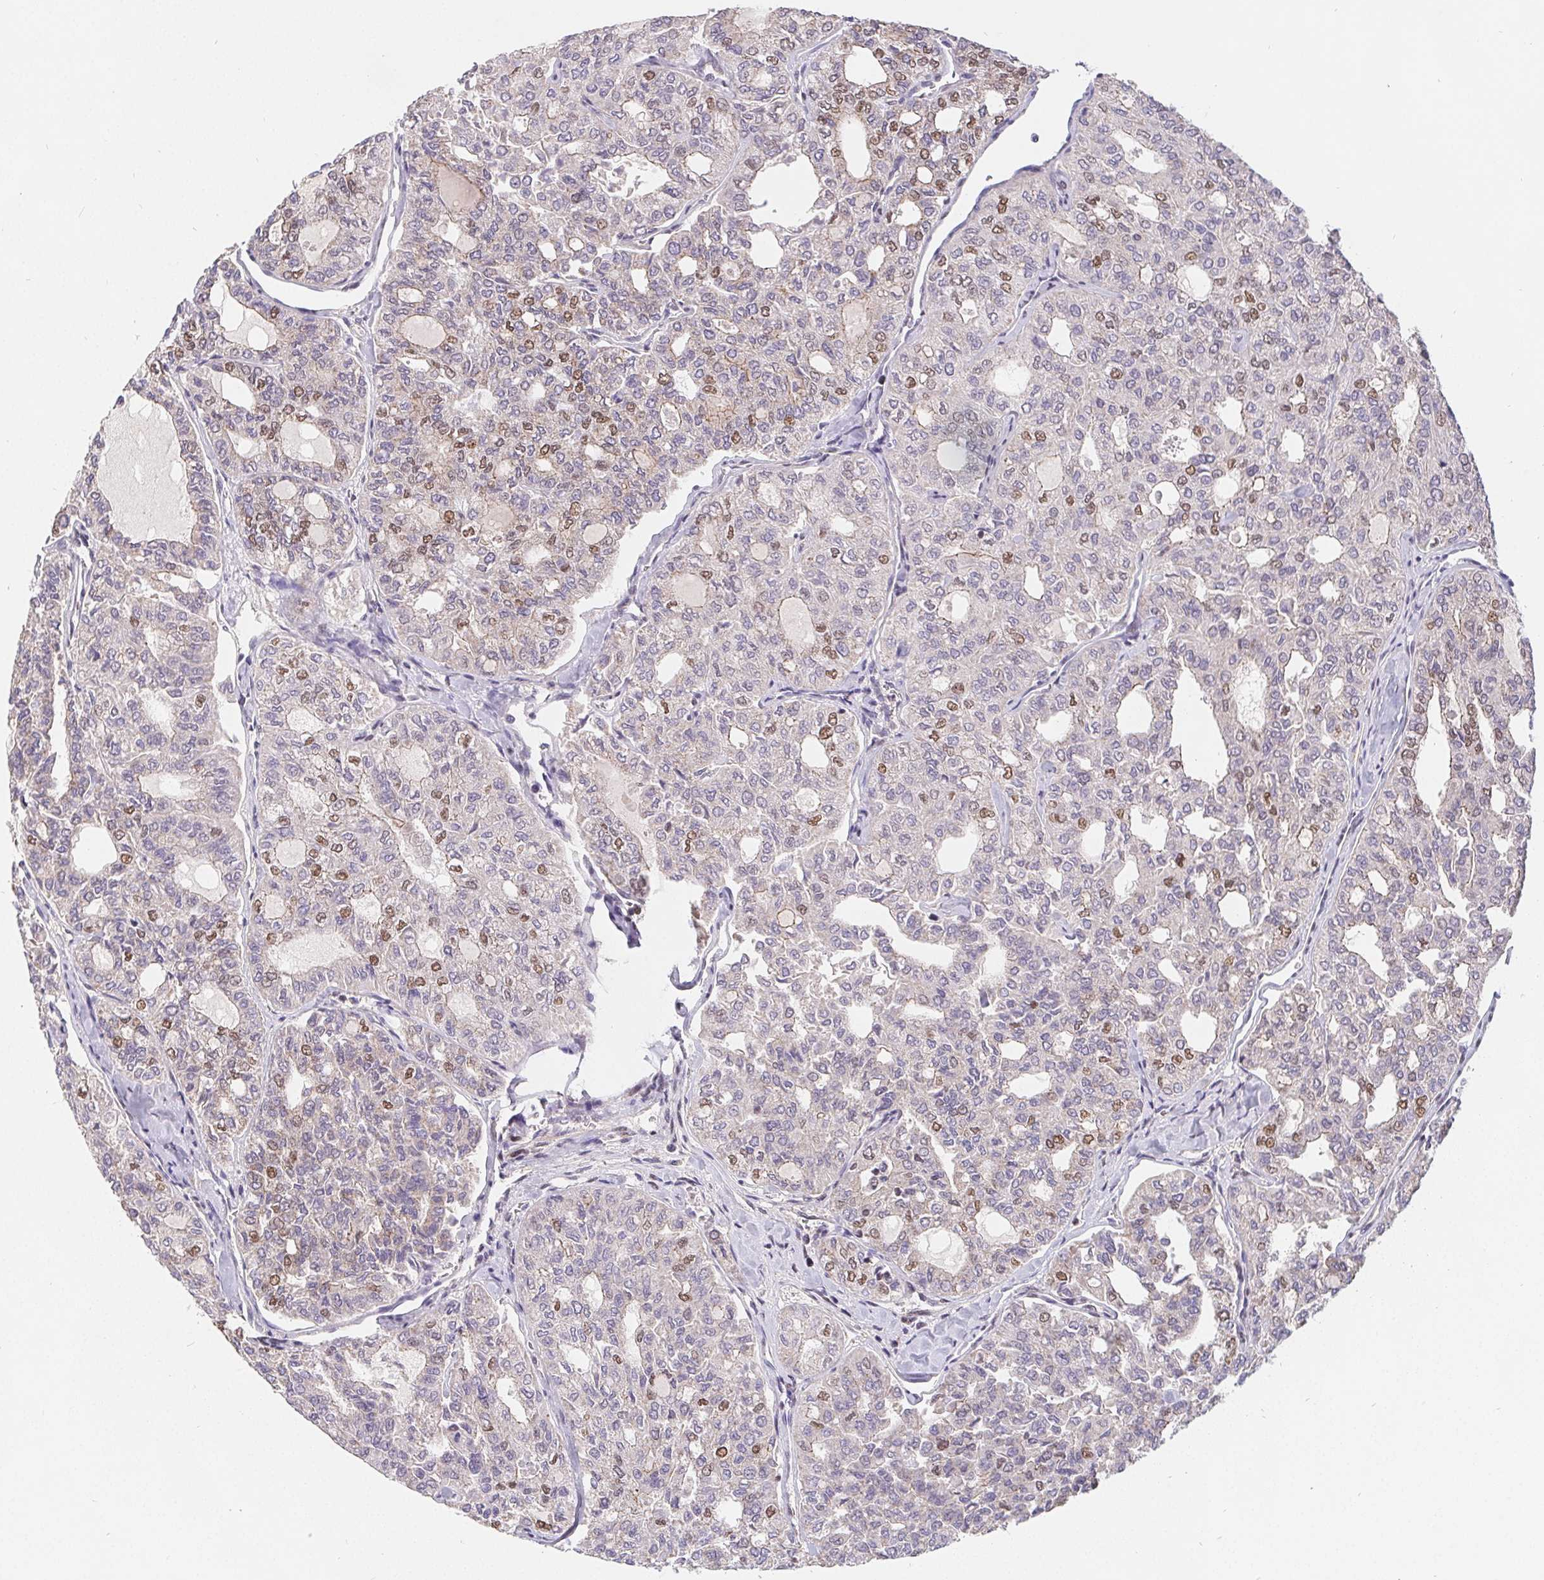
{"staining": {"intensity": "moderate", "quantity": "25%-75%", "location": "nuclear"}, "tissue": "thyroid cancer", "cell_type": "Tumor cells", "image_type": "cancer", "snomed": [{"axis": "morphology", "description": "Follicular adenoma carcinoma, NOS"}, {"axis": "topography", "description": "Thyroid gland"}], "caption": "This is an image of immunohistochemistry (IHC) staining of follicular adenoma carcinoma (thyroid), which shows moderate expression in the nuclear of tumor cells.", "gene": "POU2F1", "patient": {"sex": "male", "age": 75}}